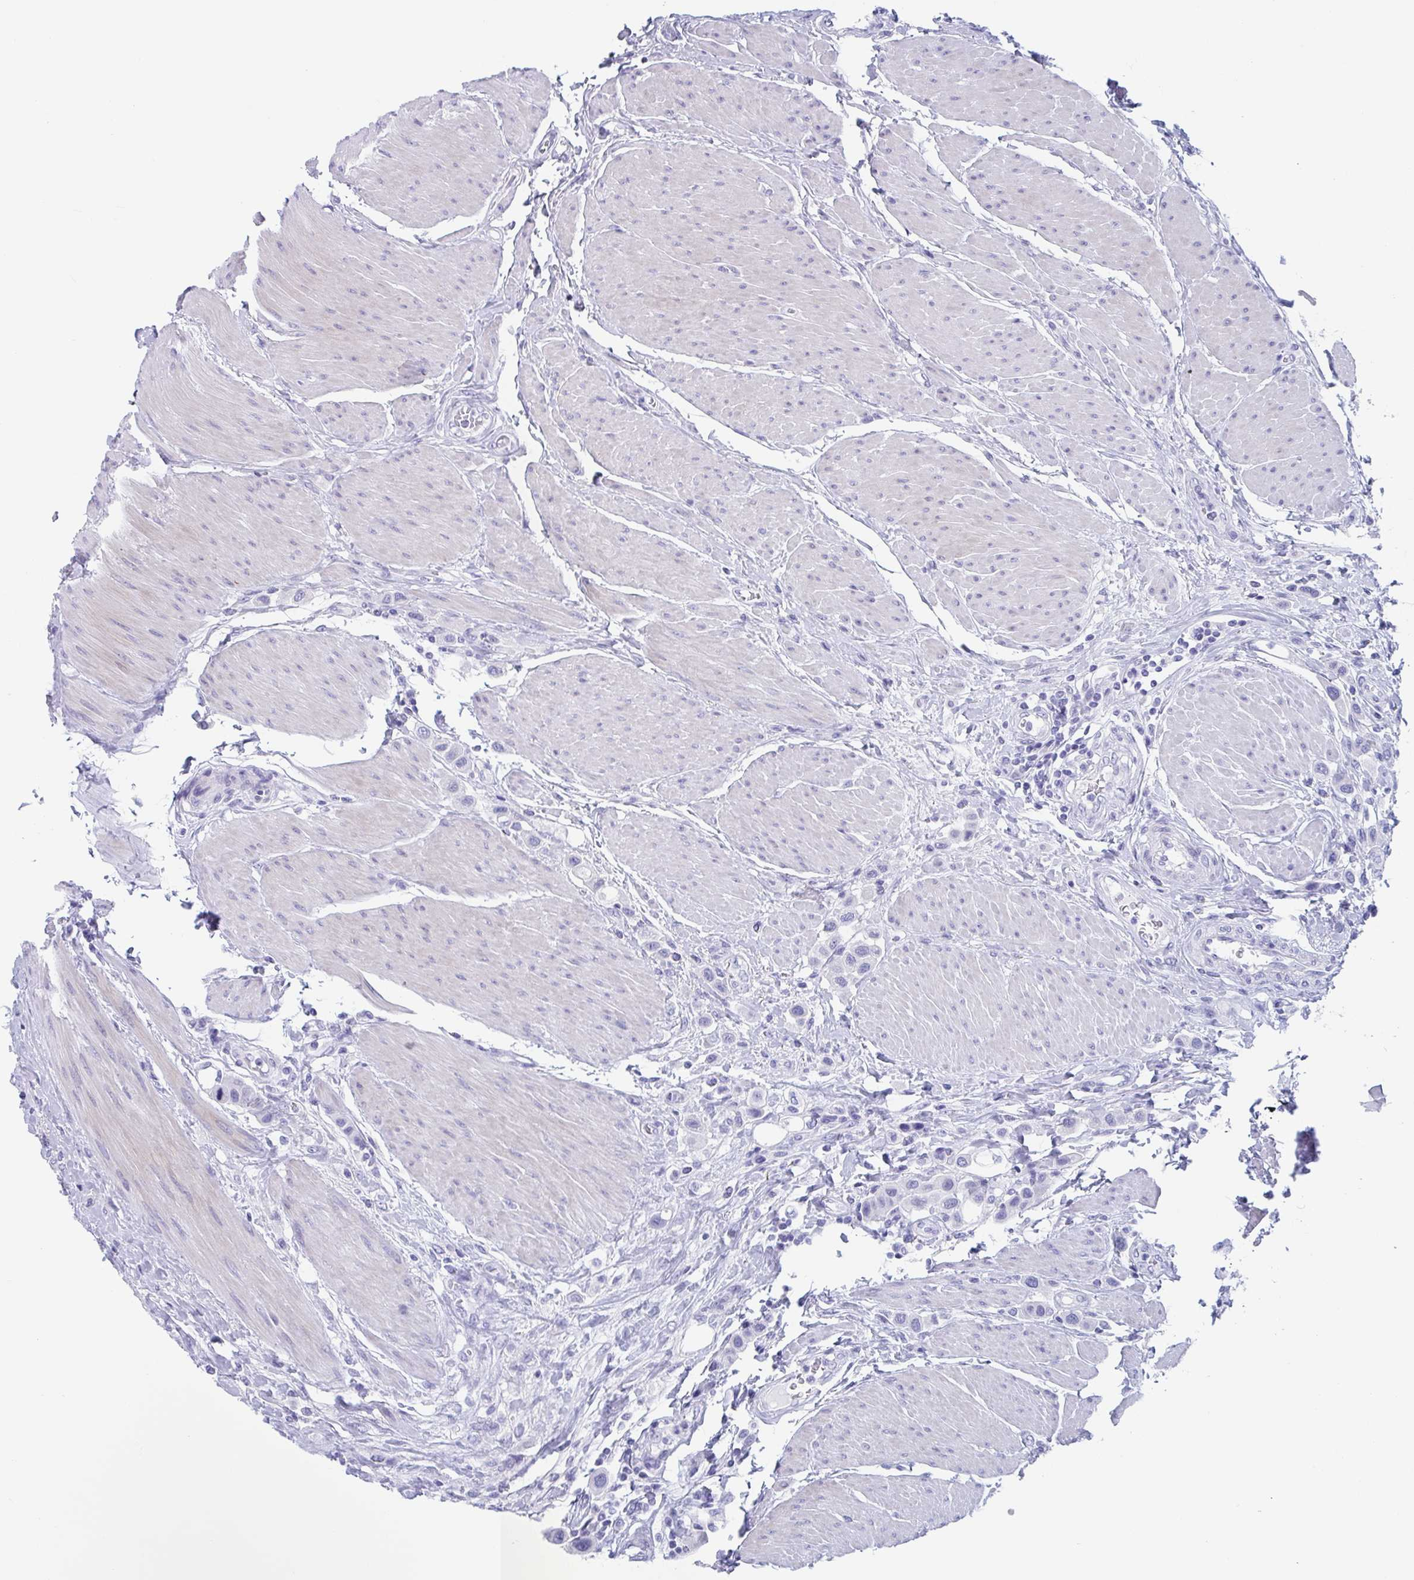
{"staining": {"intensity": "negative", "quantity": "none", "location": "none"}, "tissue": "urothelial cancer", "cell_type": "Tumor cells", "image_type": "cancer", "snomed": [{"axis": "morphology", "description": "Urothelial carcinoma, High grade"}, {"axis": "topography", "description": "Urinary bladder"}], "caption": "An IHC histopathology image of urothelial cancer is shown. There is no staining in tumor cells of urothelial cancer. The staining was performed using DAB (3,3'-diaminobenzidine) to visualize the protein expression in brown, while the nuclei were stained in blue with hematoxylin (Magnification: 20x).", "gene": "ZPBP", "patient": {"sex": "male", "age": 50}}